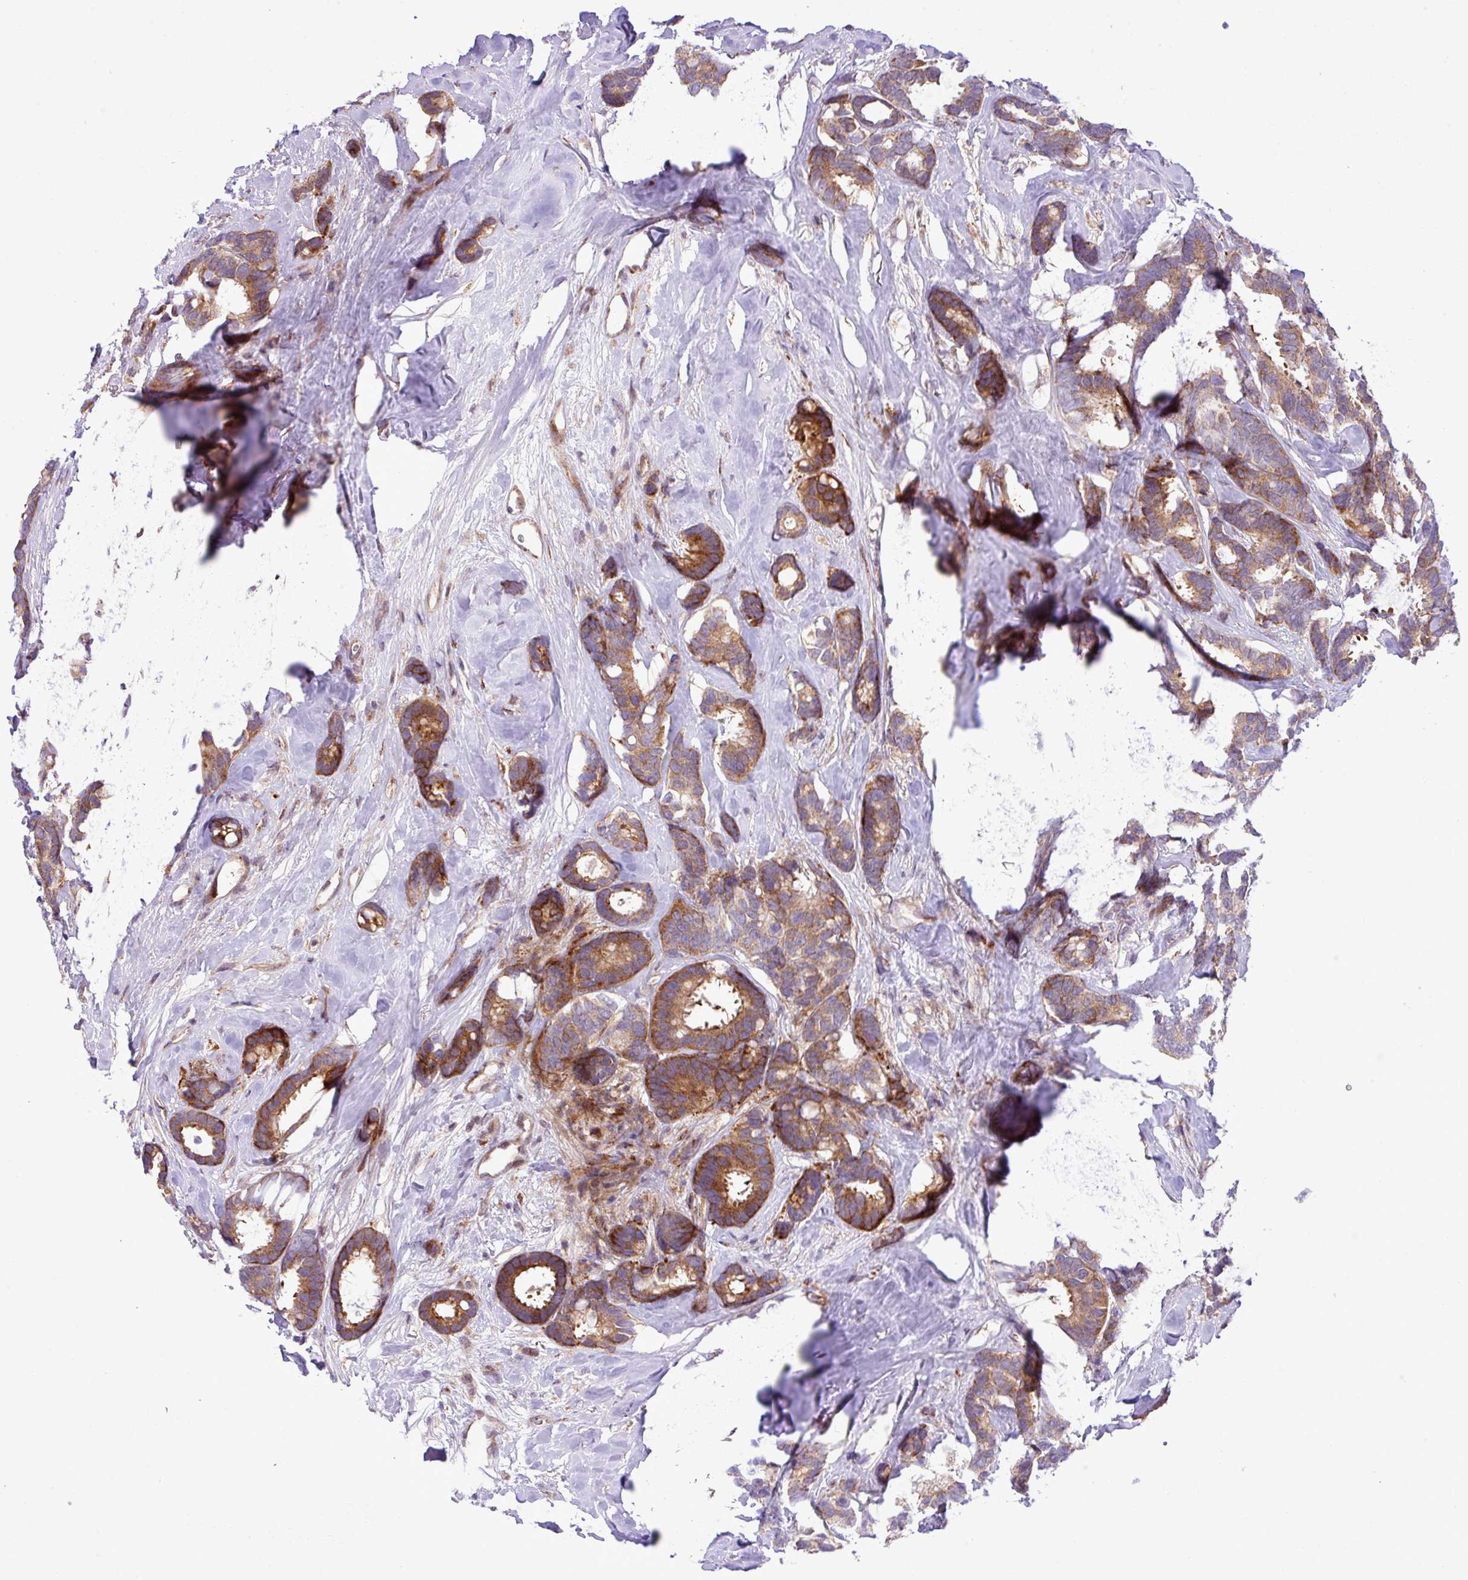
{"staining": {"intensity": "moderate", "quantity": ">75%", "location": "cytoplasmic/membranous"}, "tissue": "breast cancer", "cell_type": "Tumor cells", "image_type": "cancer", "snomed": [{"axis": "morphology", "description": "Duct carcinoma"}, {"axis": "topography", "description": "Breast"}], "caption": "This image displays immunohistochemistry (IHC) staining of breast intraductal carcinoma, with medium moderate cytoplasmic/membranous positivity in about >75% of tumor cells.", "gene": "B3GNT9", "patient": {"sex": "female", "age": 87}}